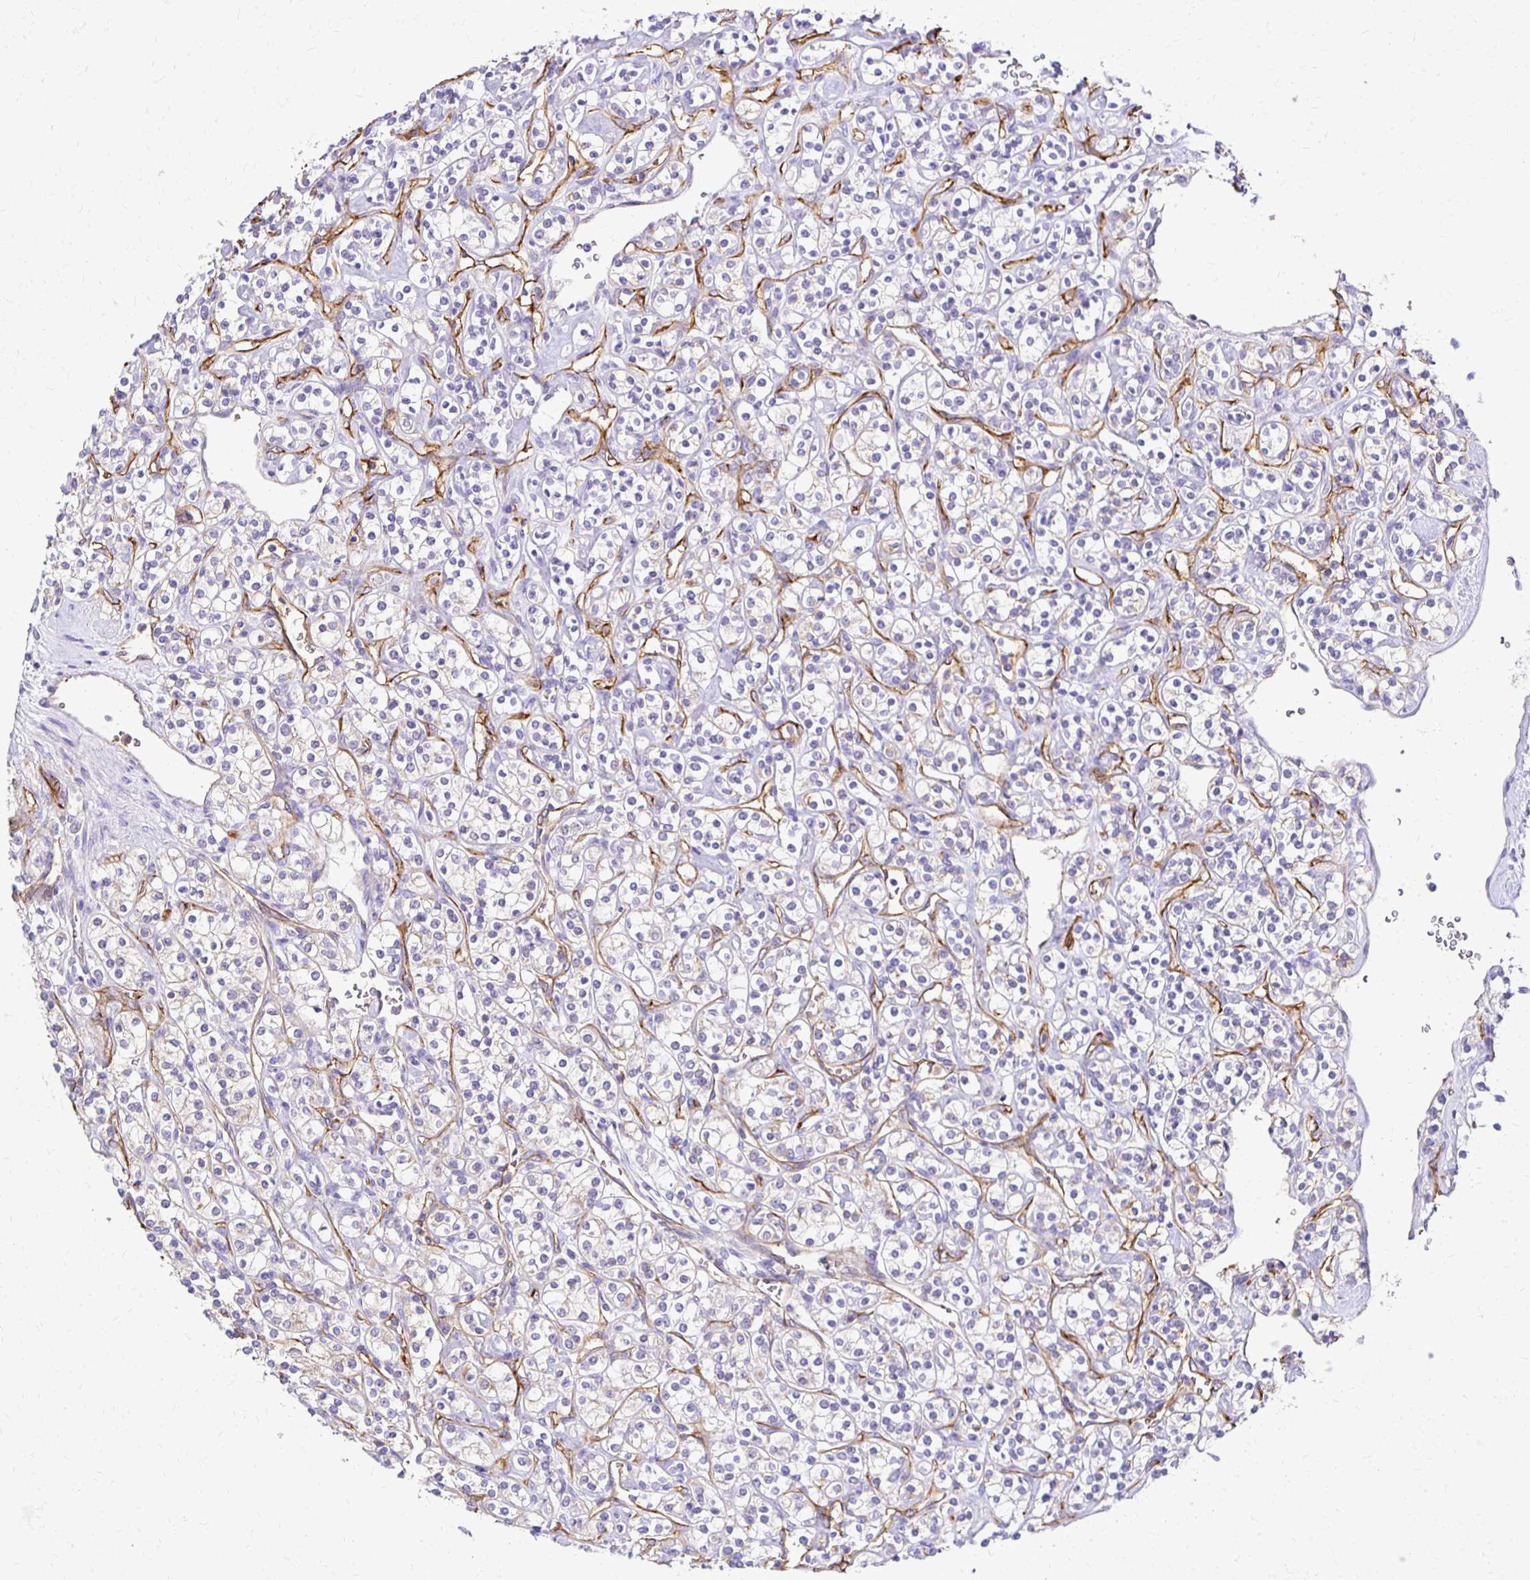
{"staining": {"intensity": "weak", "quantity": "<25%", "location": "cytoplasmic/membranous"}, "tissue": "renal cancer", "cell_type": "Tumor cells", "image_type": "cancer", "snomed": [{"axis": "morphology", "description": "Adenocarcinoma, NOS"}, {"axis": "topography", "description": "Kidney"}], "caption": "Adenocarcinoma (renal) stained for a protein using immunohistochemistry (IHC) exhibits no staining tumor cells.", "gene": "TTYH1", "patient": {"sex": "male", "age": 77}}